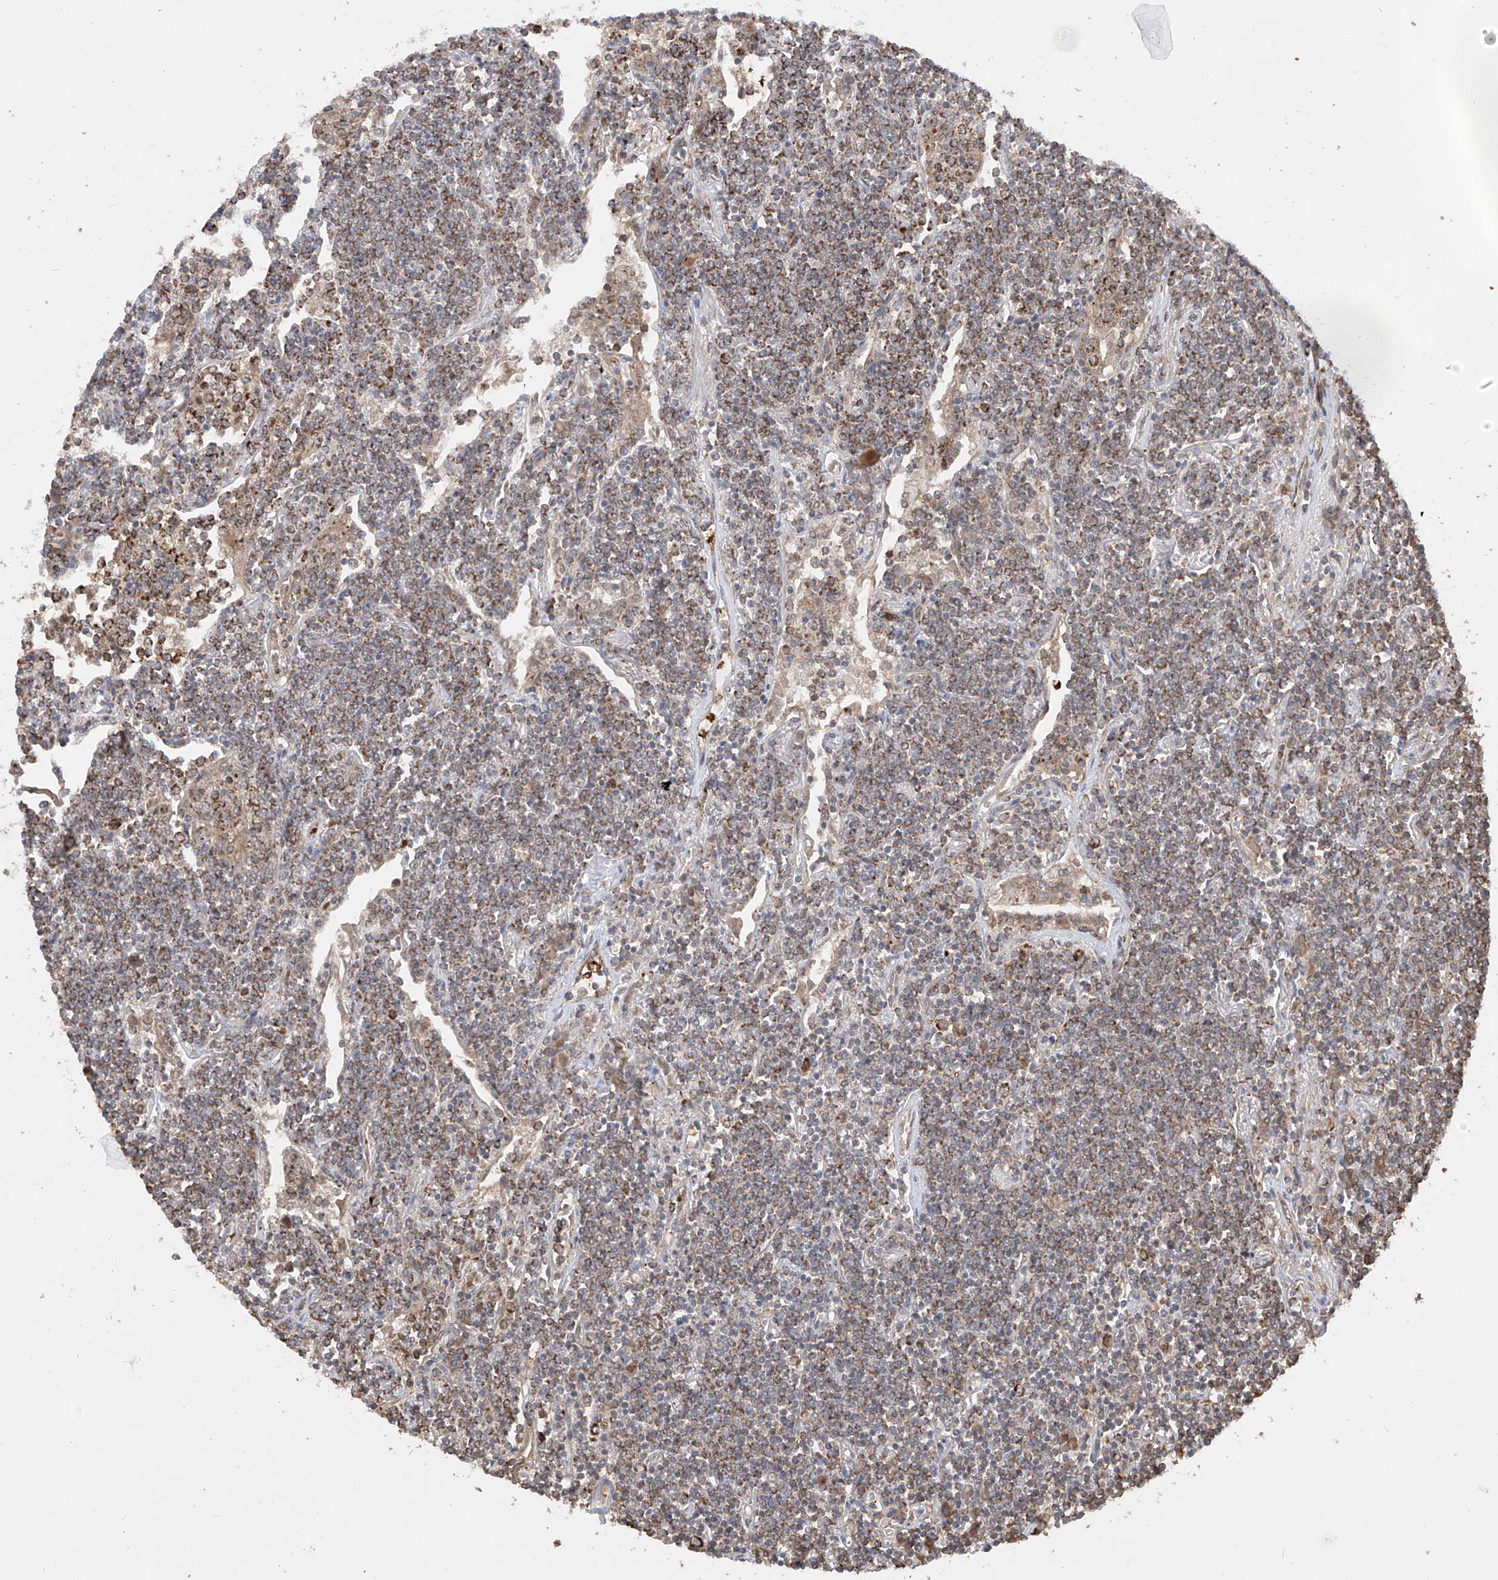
{"staining": {"intensity": "moderate", "quantity": "25%-75%", "location": "cytoplasmic/membranous"}, "tissue": "lymphoma", "cell_type": "Tumor cells", "image_type": "cancer", "snomed": [{"axis": "morphology", "description": "Malignant lymphoma, non-Hodgkin's type, Low grade"}, {"axis": "topography", "description": "Lung"}], "caption": "Moderate cytoplasmic/membranous protein positivity is appreciated in approximately 25%-75% of tumor cells in malignant lymphoma, non-Hodgkin's type (low-grade).", "gene": "AHCTF1", "patient": {"sex": "female", "age": 71}}